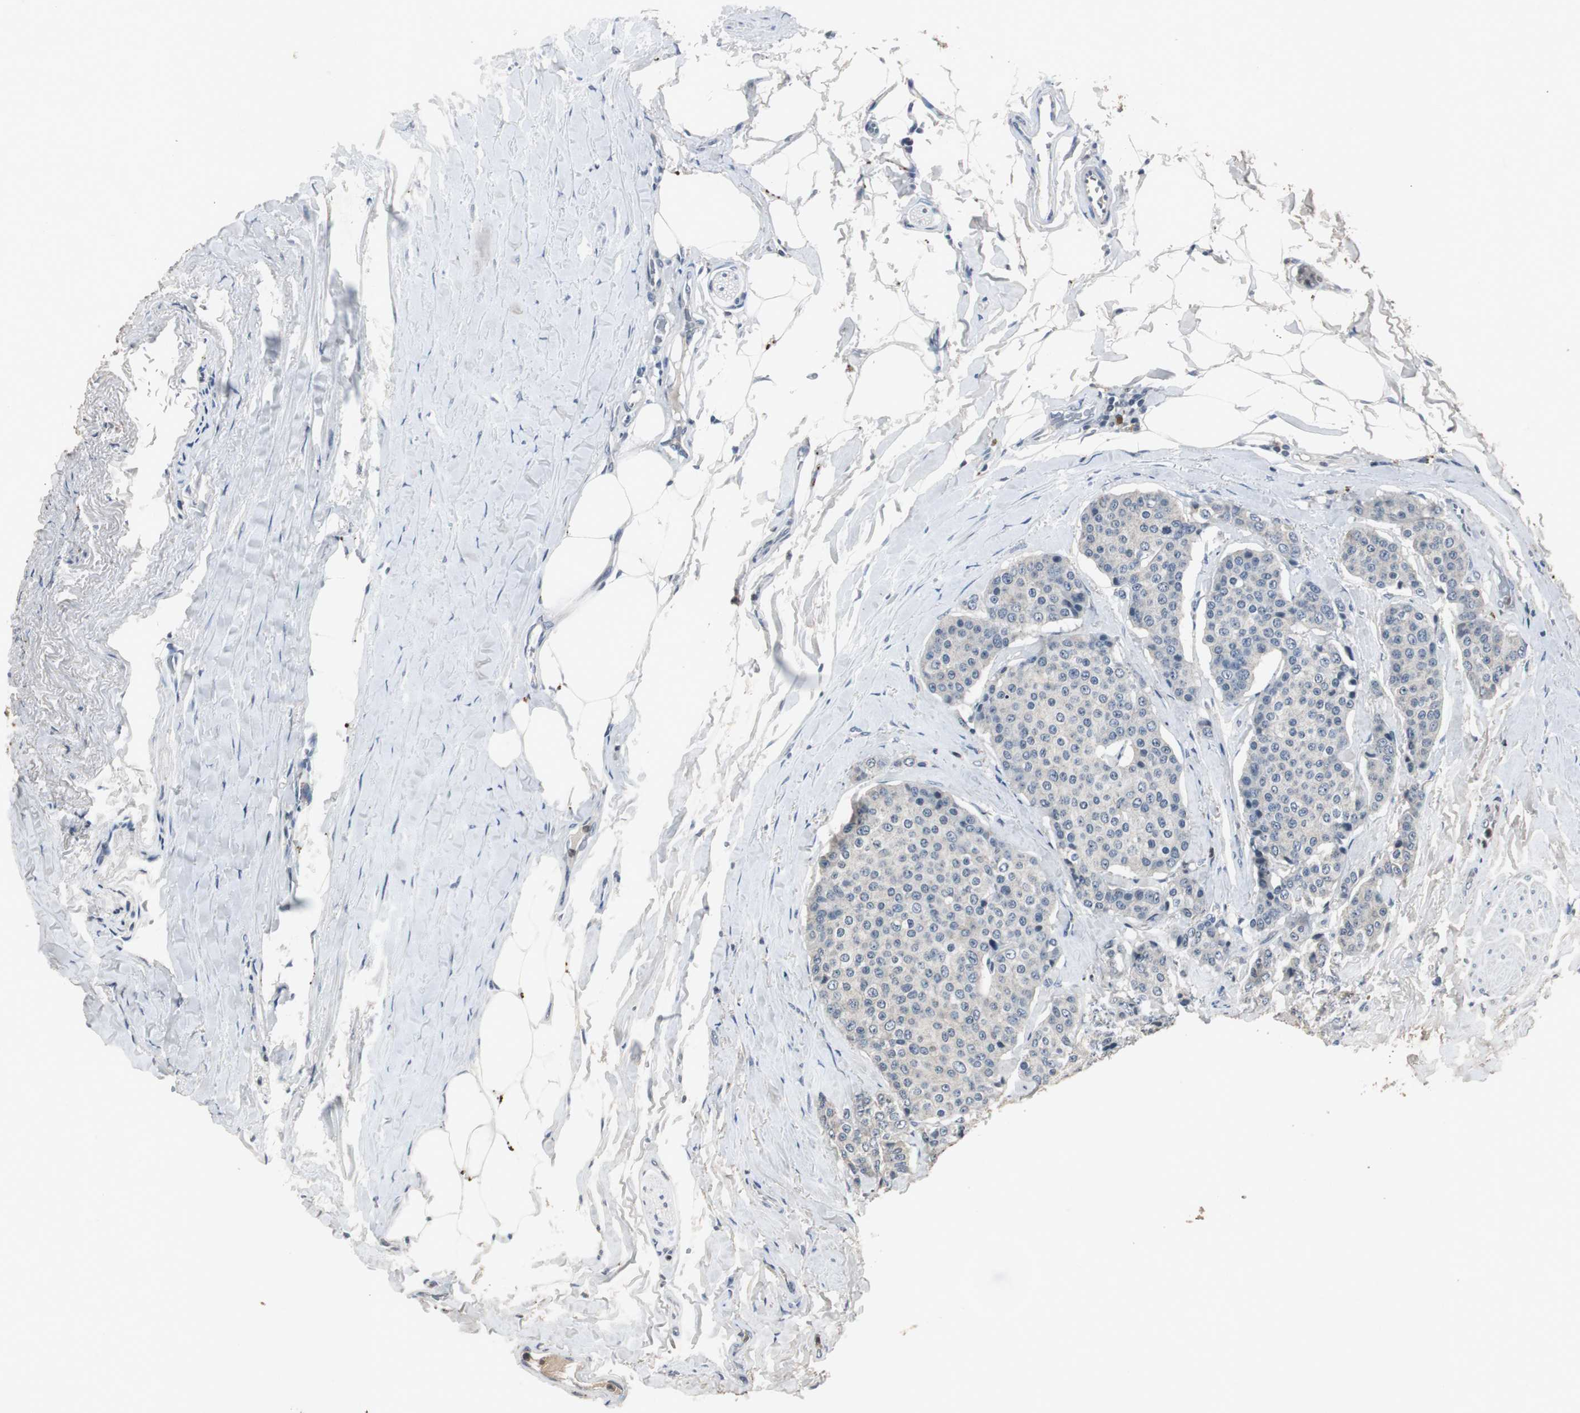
{"staining": {"intensity": "weak", "quantity": "<25%", "location": "cytoplasmic/membranous"}, "tissue": "carcinoid", "cell_type": "Tumor cells", "image_type": "cancer", "snomed": [{"axis": "morphology", "description": "Carcinoid, malignant, NOS"}, {"axis": "topography", "description": "Colon"}], "caption": "A micrograph of carcinoid stained for a protein exhibits no brown staining in tumor cells. (DAB (3,3'-diaminobenzidine) IHC with hematoxylin counter stain).", "gene": "ADNP2", "patient": {"sex": "female", "age": 61}}